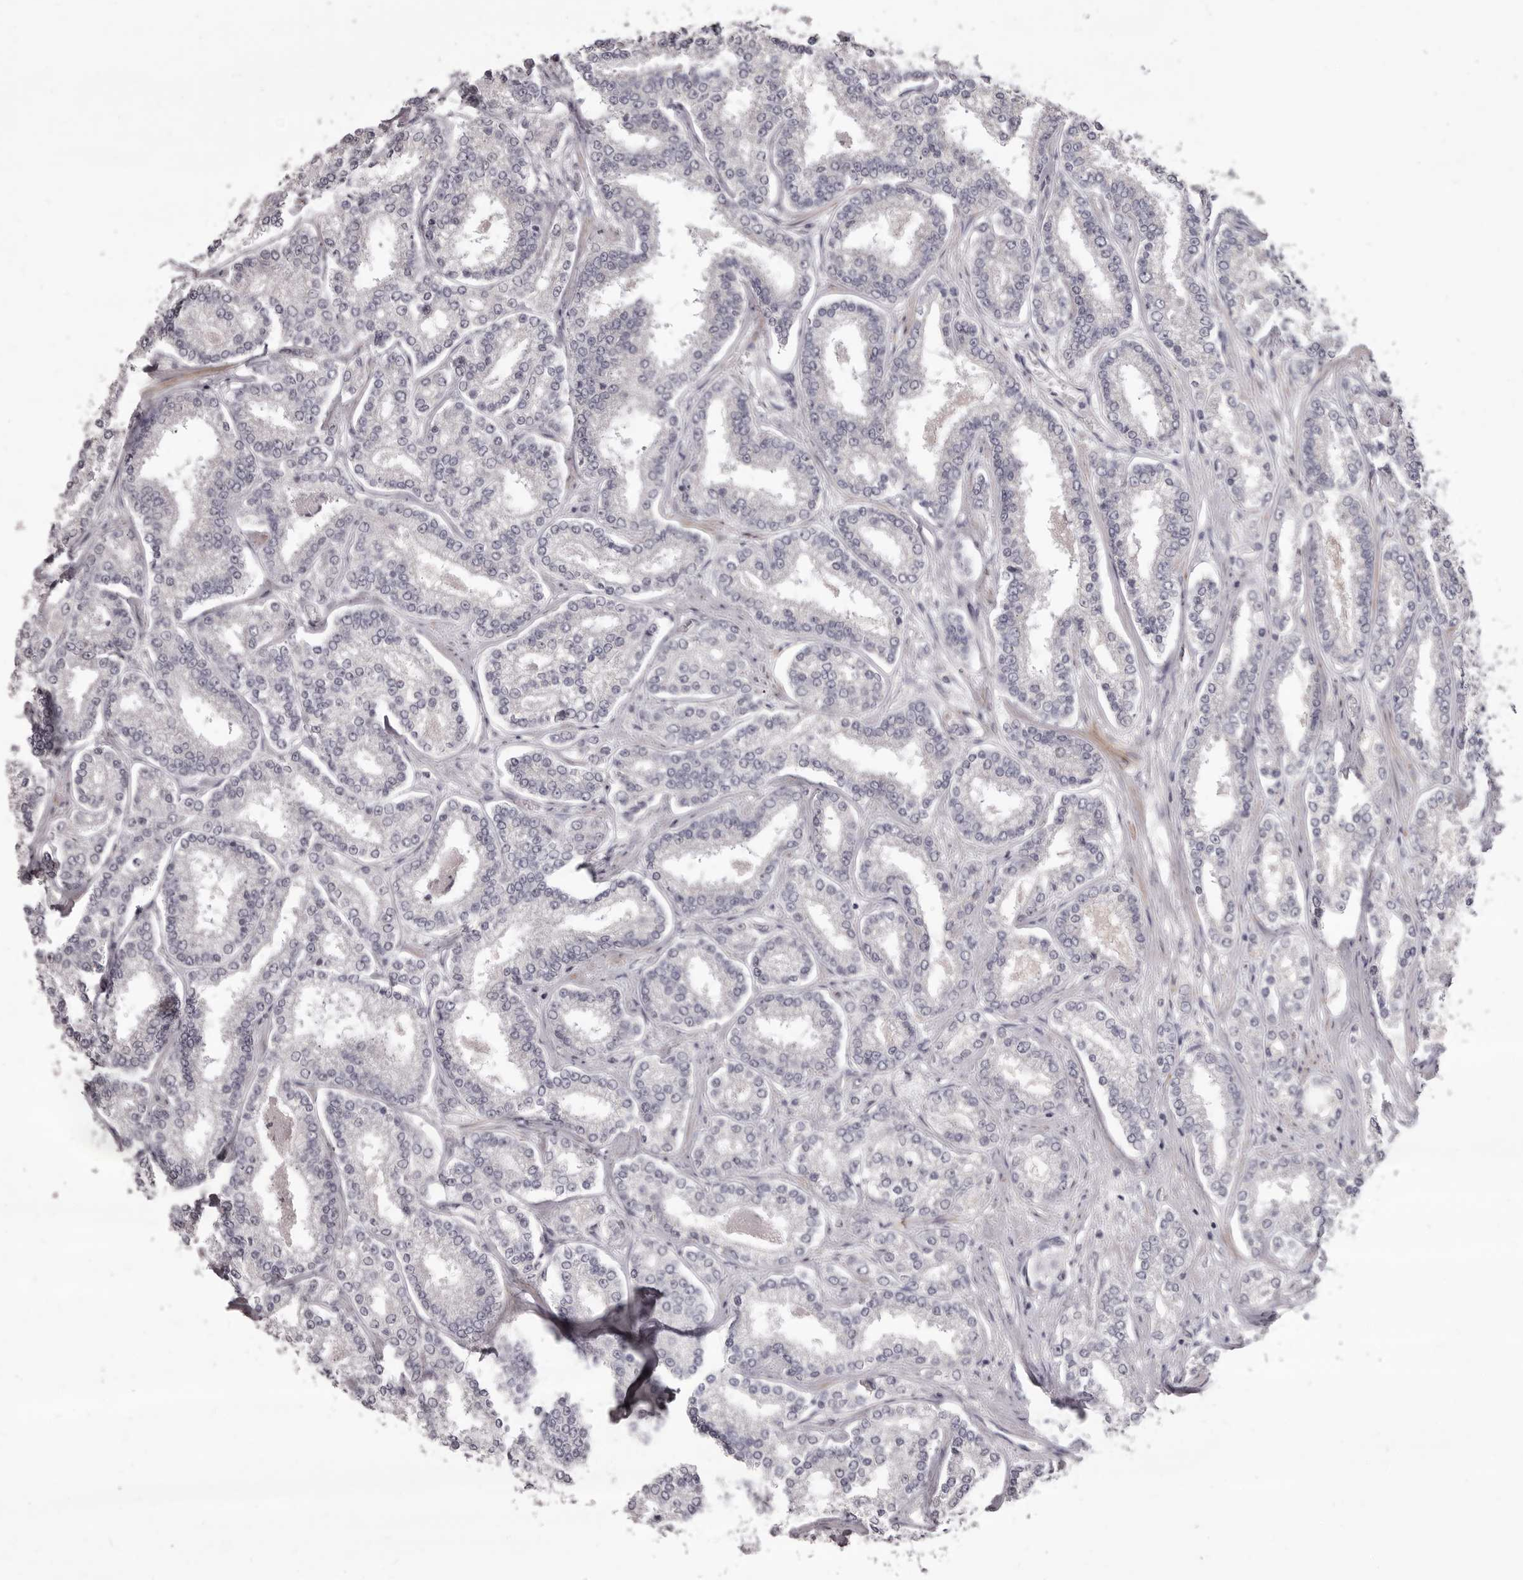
{"staining": {"intensity": "negative", "quantity": "none", "location": "none"}, "tissue": "prostate cancer", "cell_type": "Tumor cells", "image_type": "cancer", "snomed": [{"axis": "morphology", "description": "Normal tissue, NOS"}, {"axis": "morphology", "description": "Adenocarcinoma, High grade"}, {"axis": "topography", "description": "Prostate"}], "caption": "This micrograph is of prostate adenocarcinoma (high-grade) stained with IHC to label a protein in brown with the nuclei are counter-stained blue. There is no positivity in tumor cells.", "gene": "PRMT2", "patient": {"sex": "male", "age": 83}}